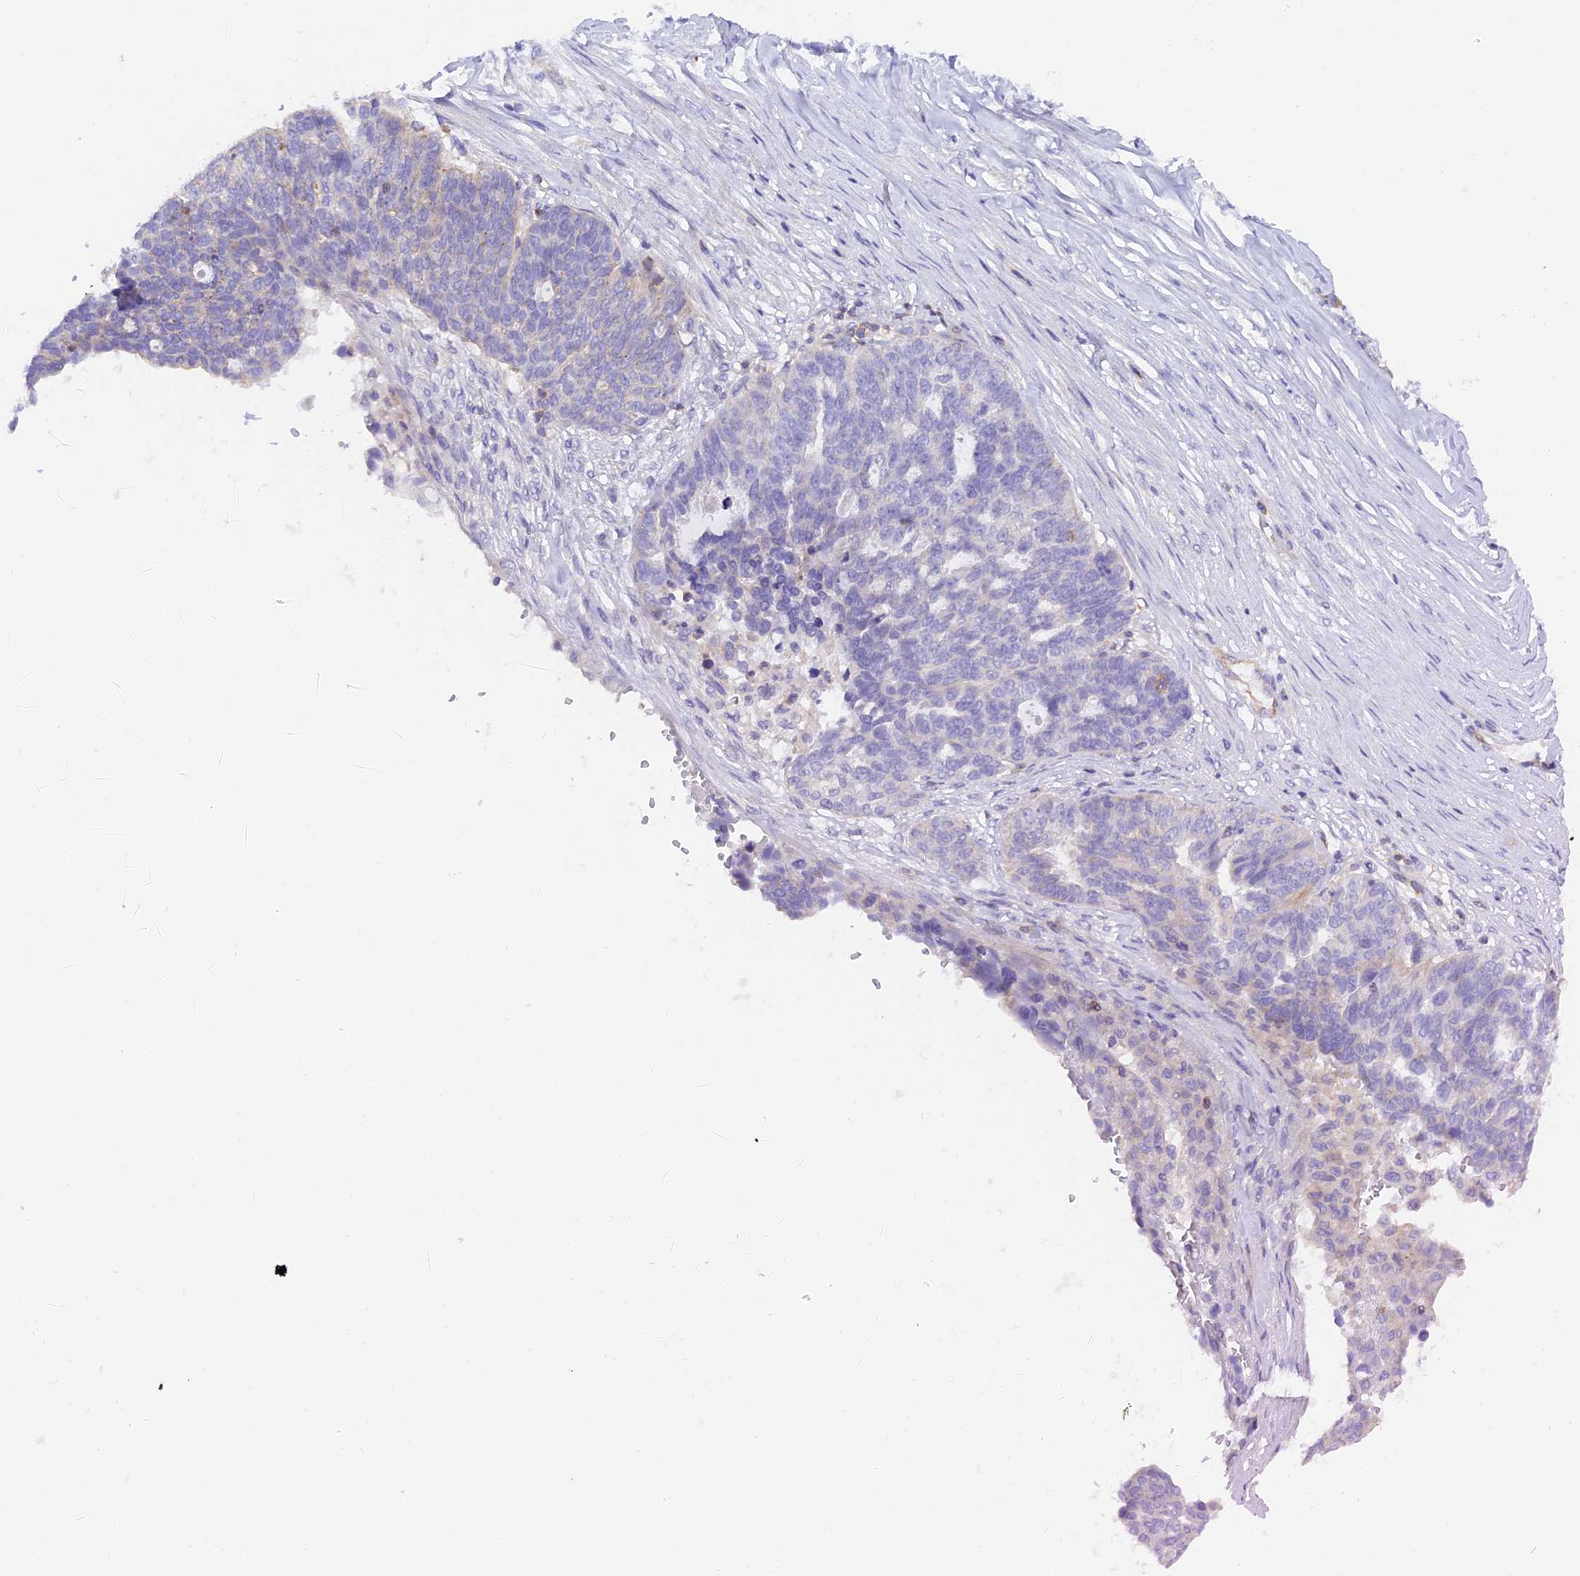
{"staining": {"intensity": "negative", "quantity": "none", "location": "none"}, "tissue": "ovarian cancer", "cell_type": "Tumor cells", "image_type": "cancer", "snomed": [{"axis": "morphology", "description": "Cystadenocarcinoma, serous, NOS"}, {"axis": "topography", "description": "Ovary"}], "caption": "A histopathology image of ovarian cancer (serous cystadenocarcinoma) stained for a protein exhibits no brown staining in tumor cells. Nuclei are stained in blue.", "gene": "FAM193A", "patient": {"sex": "female", "age": 59}}